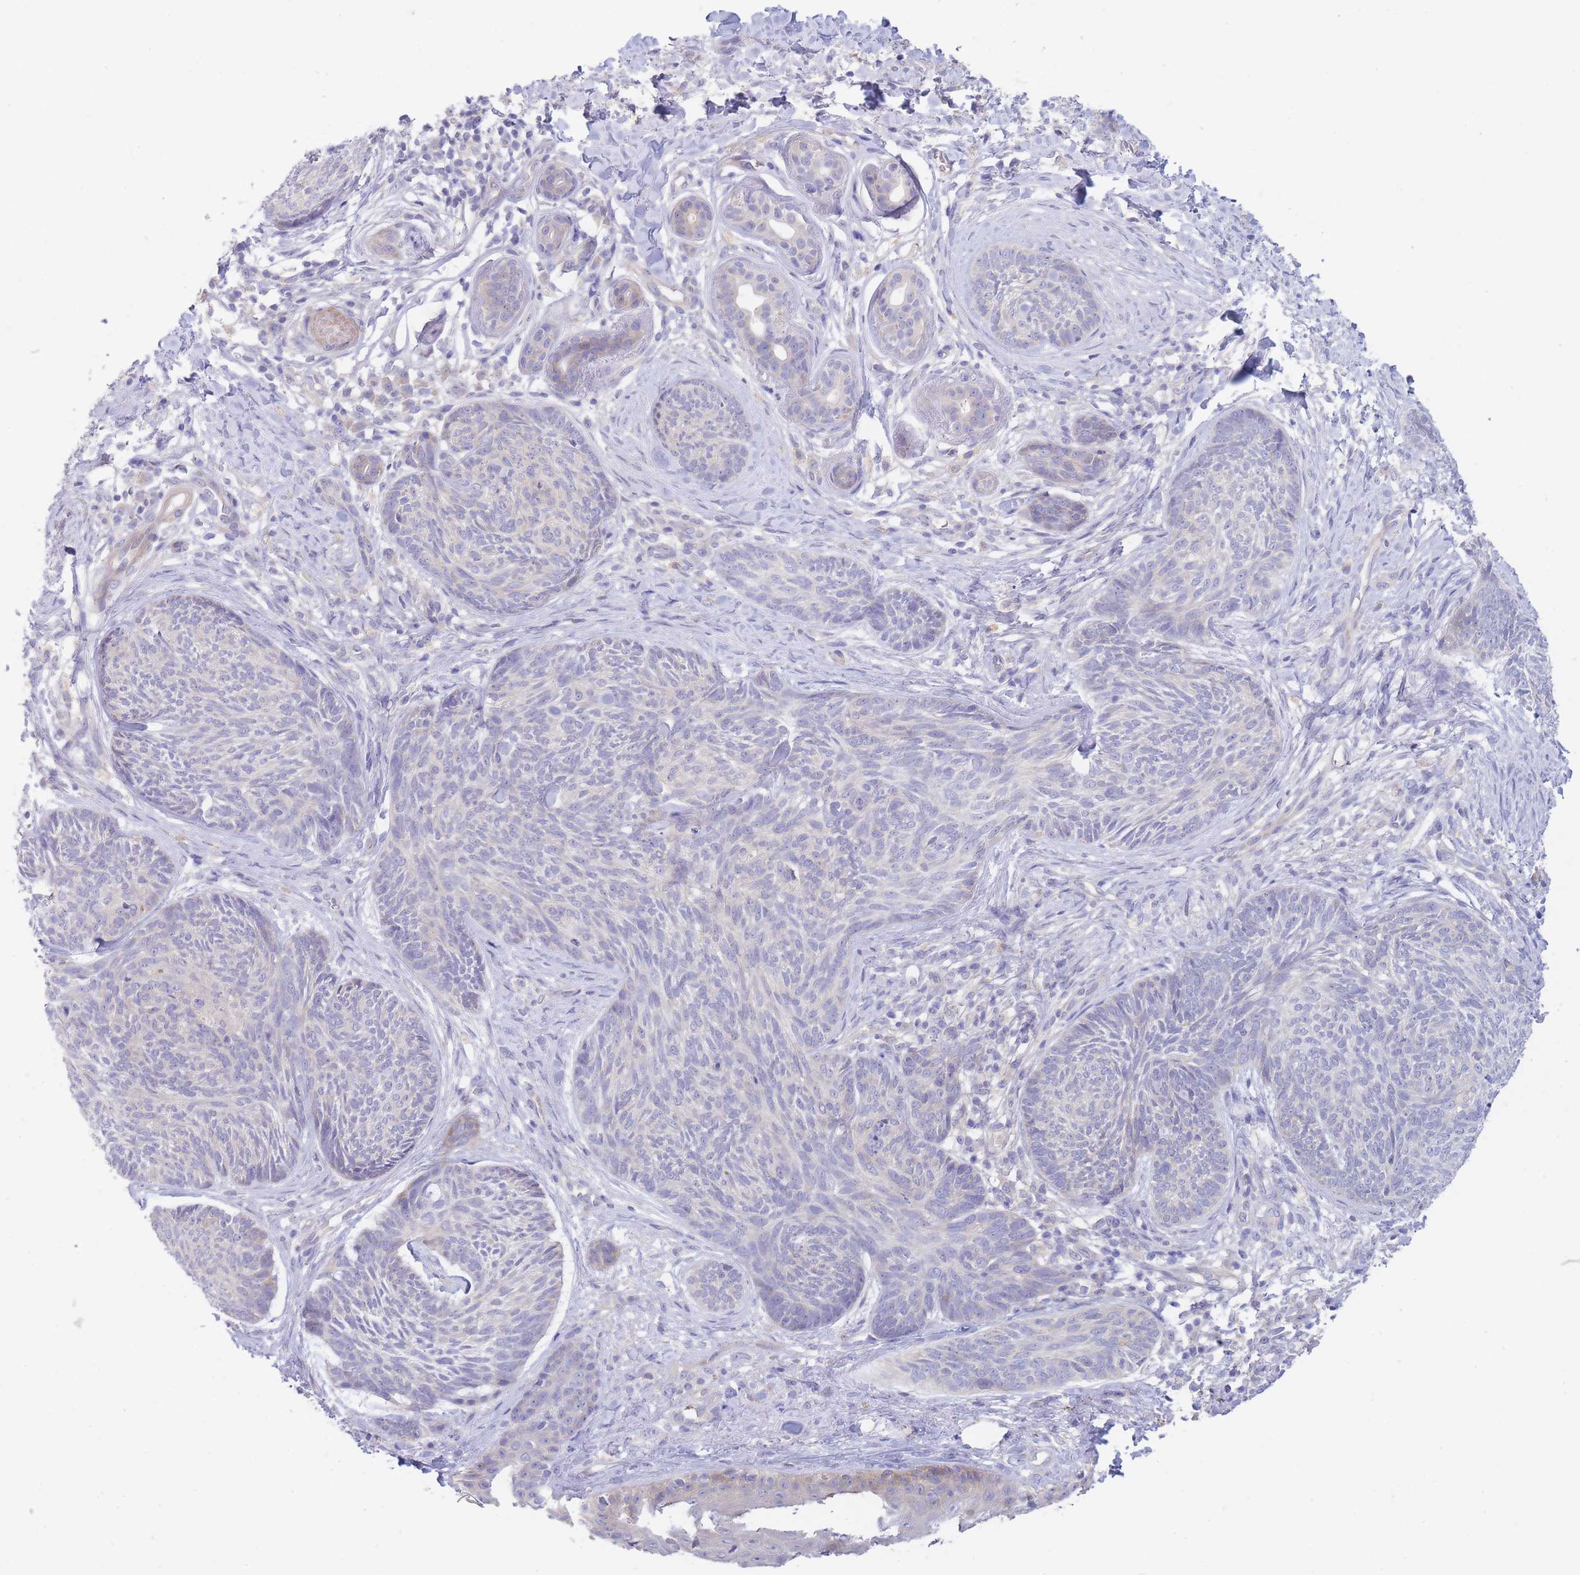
{"staining": {"intensity": "negative", "quantity": "none", "location": "none"}, "tissue": "skin cancer", "cell_type": "Tumor cells", "image_type": "cancer", "snomed": [{"axis": "morphology", "description": "Basal cell carcinoma"}, {"axis": "topography", "description": "Skin"}], "caption": "DAB (3,3'-diaminobenzidine) immunohistochemical staining of basal cell carcinoma (skin) displays no significant staining in tumor cells.", "gene": "SUGT1", "patient": {"sex": "male", "age": 73}}